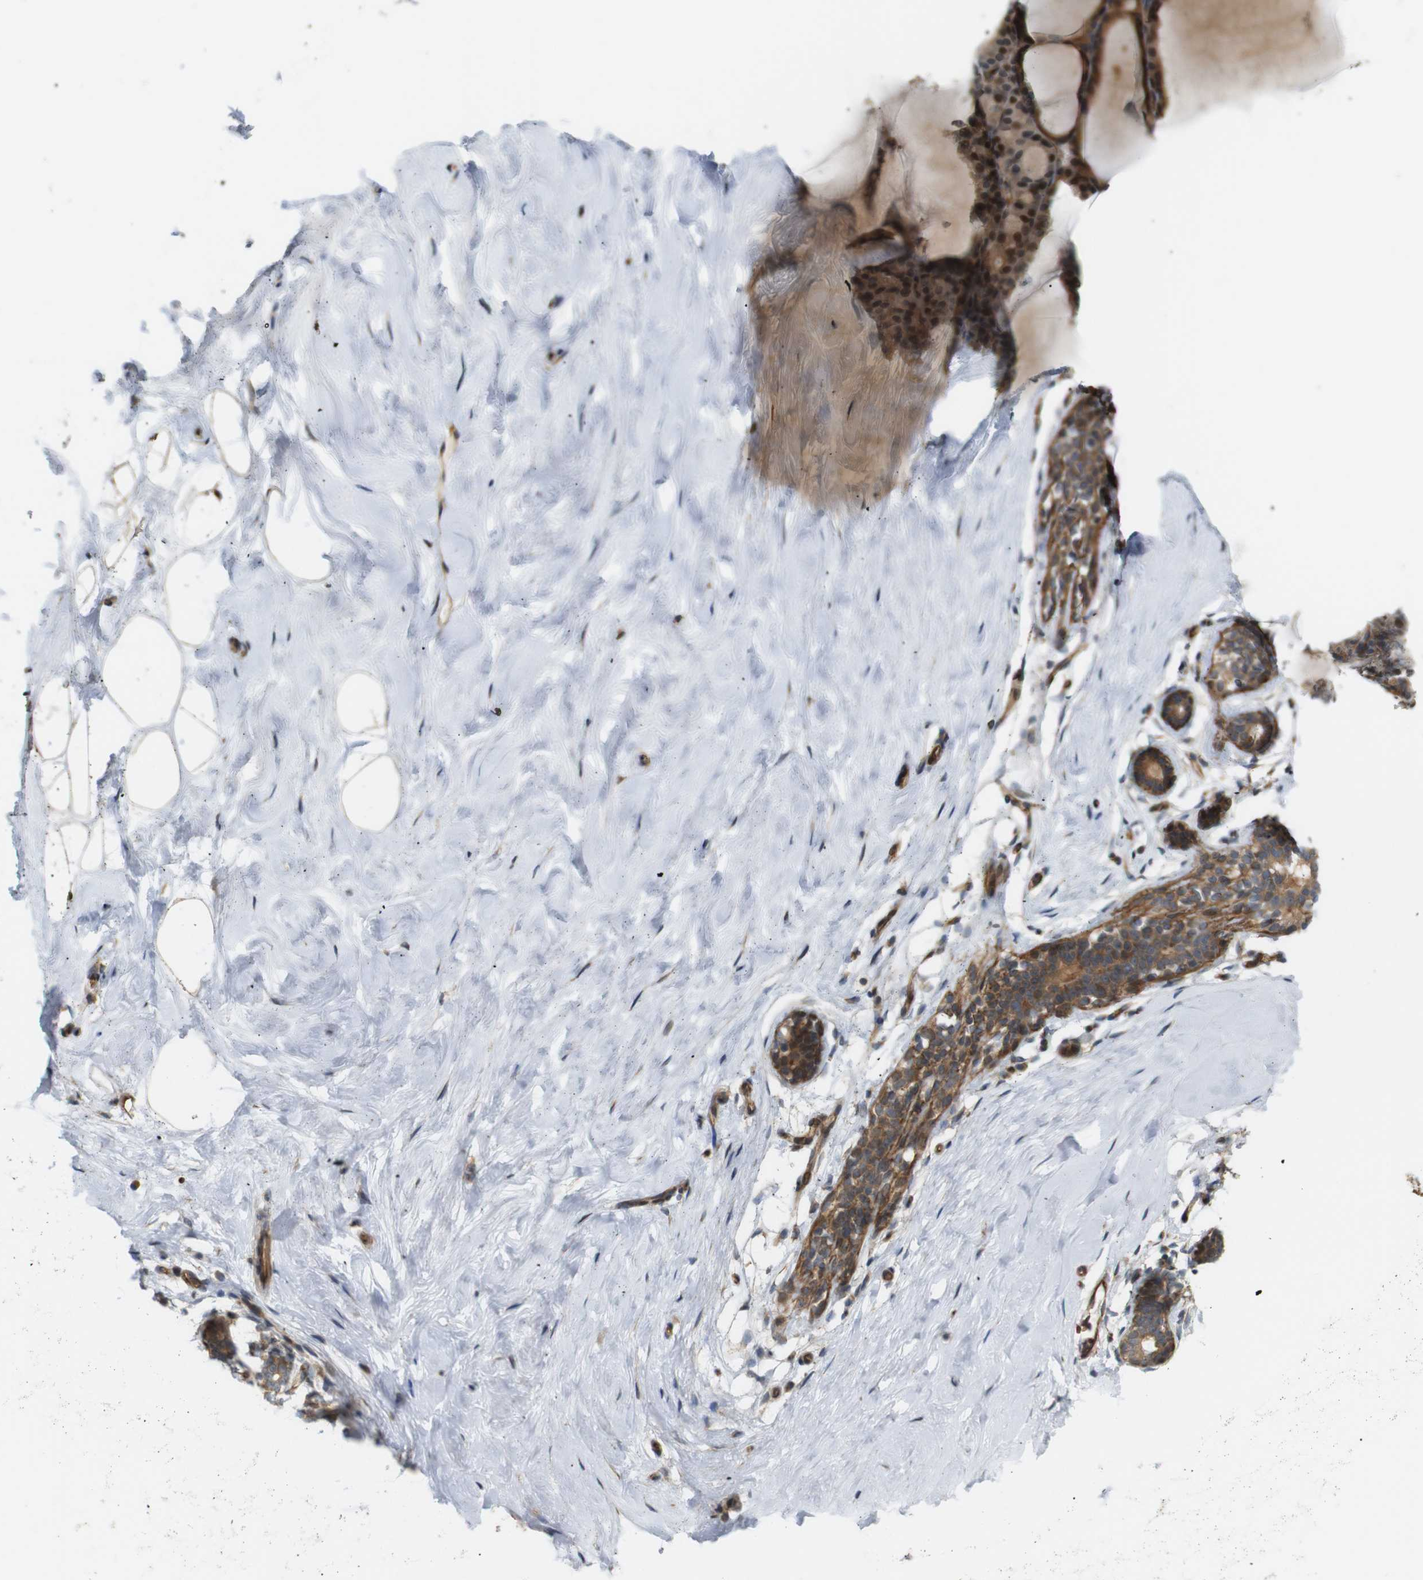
{"staining": {"intensity": "negative", "quantity": "none", "location": "none"}, "tissue": "breast", "cell_type": "Adipocytes", "image_type": "normal", "snomed": [{"axis": "morphology", "description": "Normal tissue, NOS"}, {"axis": "topography", "description": "Breast"}], "caption": "Immunohistochemistry image of unremarkable human breast stained for a protein (brown), which reveals no positivity in adipocytes.", "gene": "RPTOR", "patient": {"sex": "female", "age": 23}}